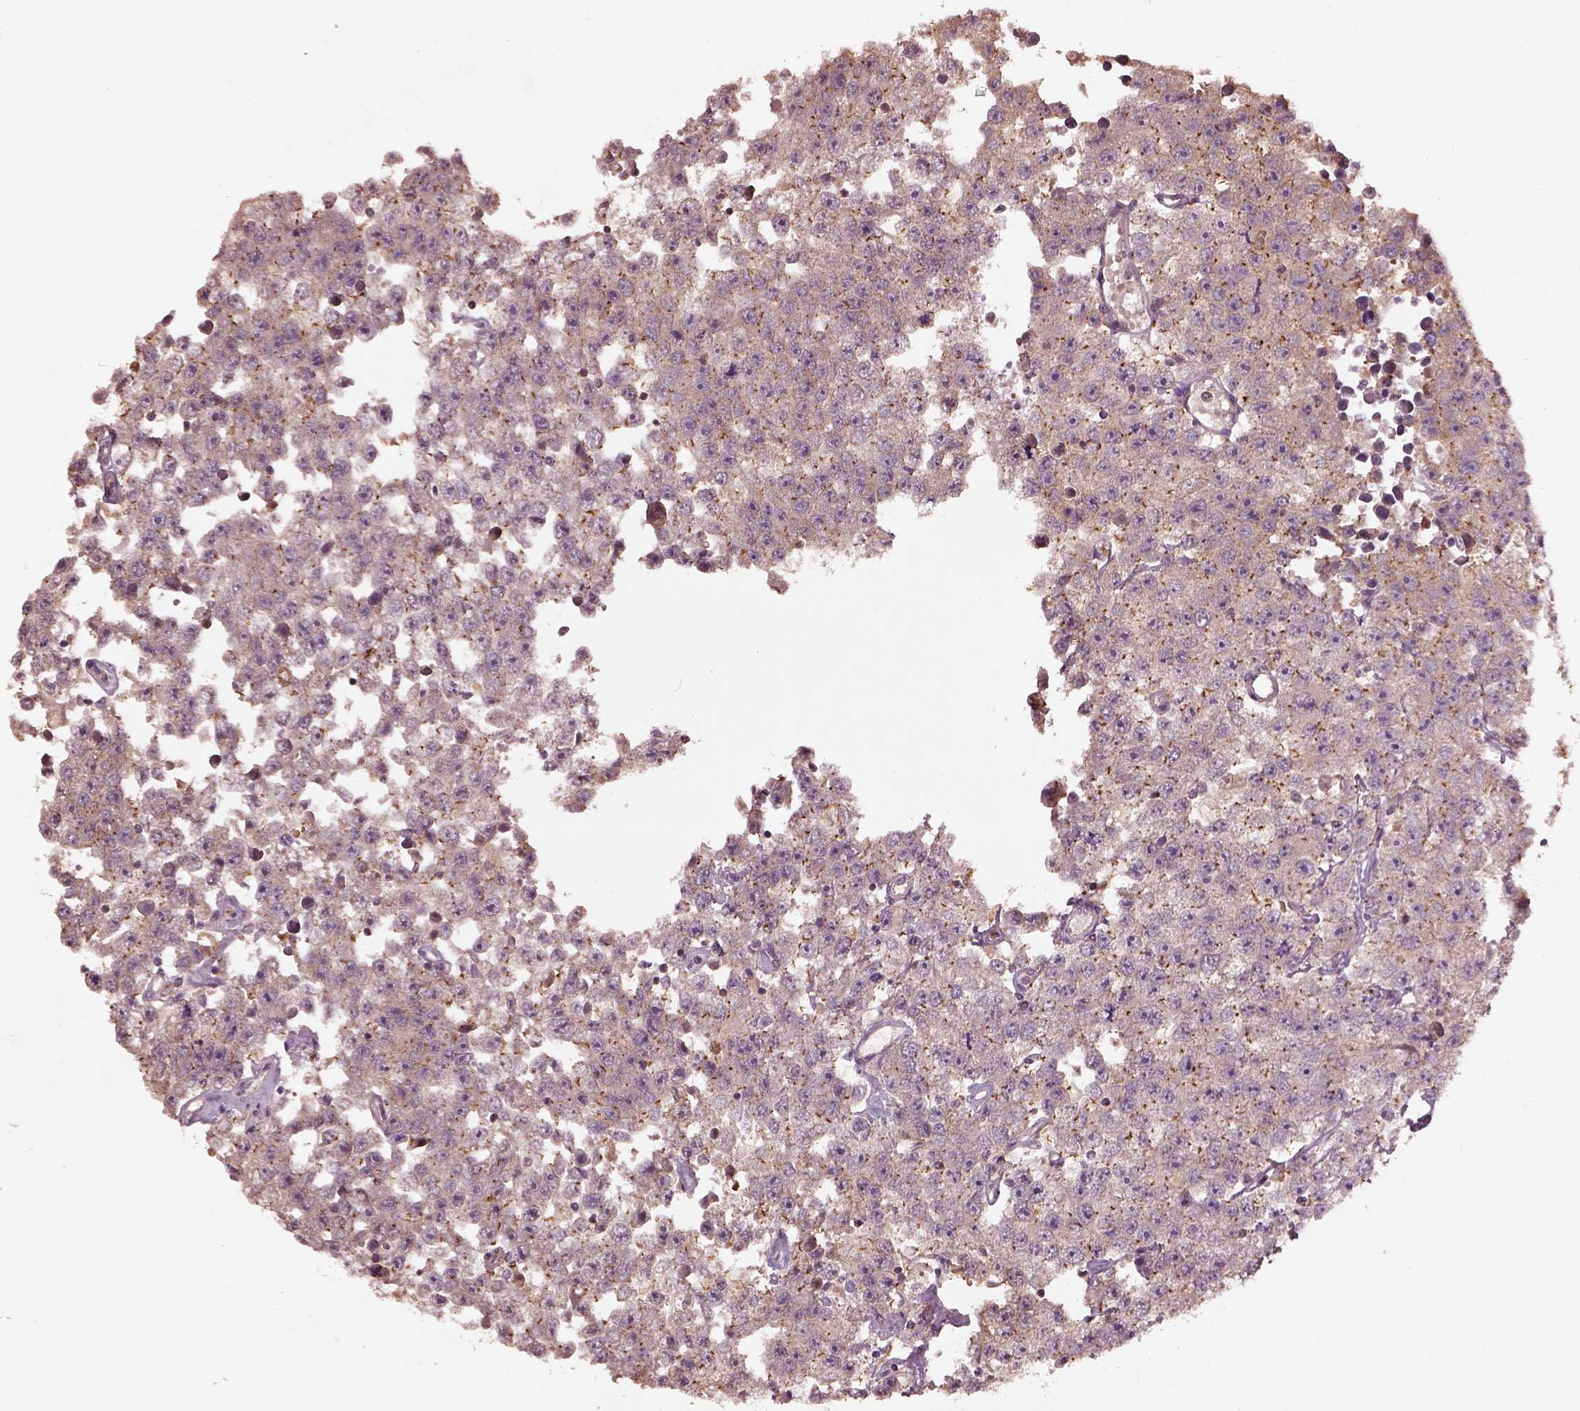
{"staining": {"intensity": "moderate", "quantity": "25%-75%", "location": "cytoplasmic/membranous"}, "tissue": "testis cancer", "cell_type": "Tumor cells", "image_type": "cancer", "snomed": [{"axis": "morphology", "description": "Seminoma, NOS"}, {"axis": "topography", "description": "Testis"}], "caption": "Seminoma (testis) stained with a brown dye exhibits moderate cytoplasmic/membranous positive staining in approximately 25%-75% of tumor cells.", "gene": "MTHFS", "patient": {"sex": "male", "age": 52}}